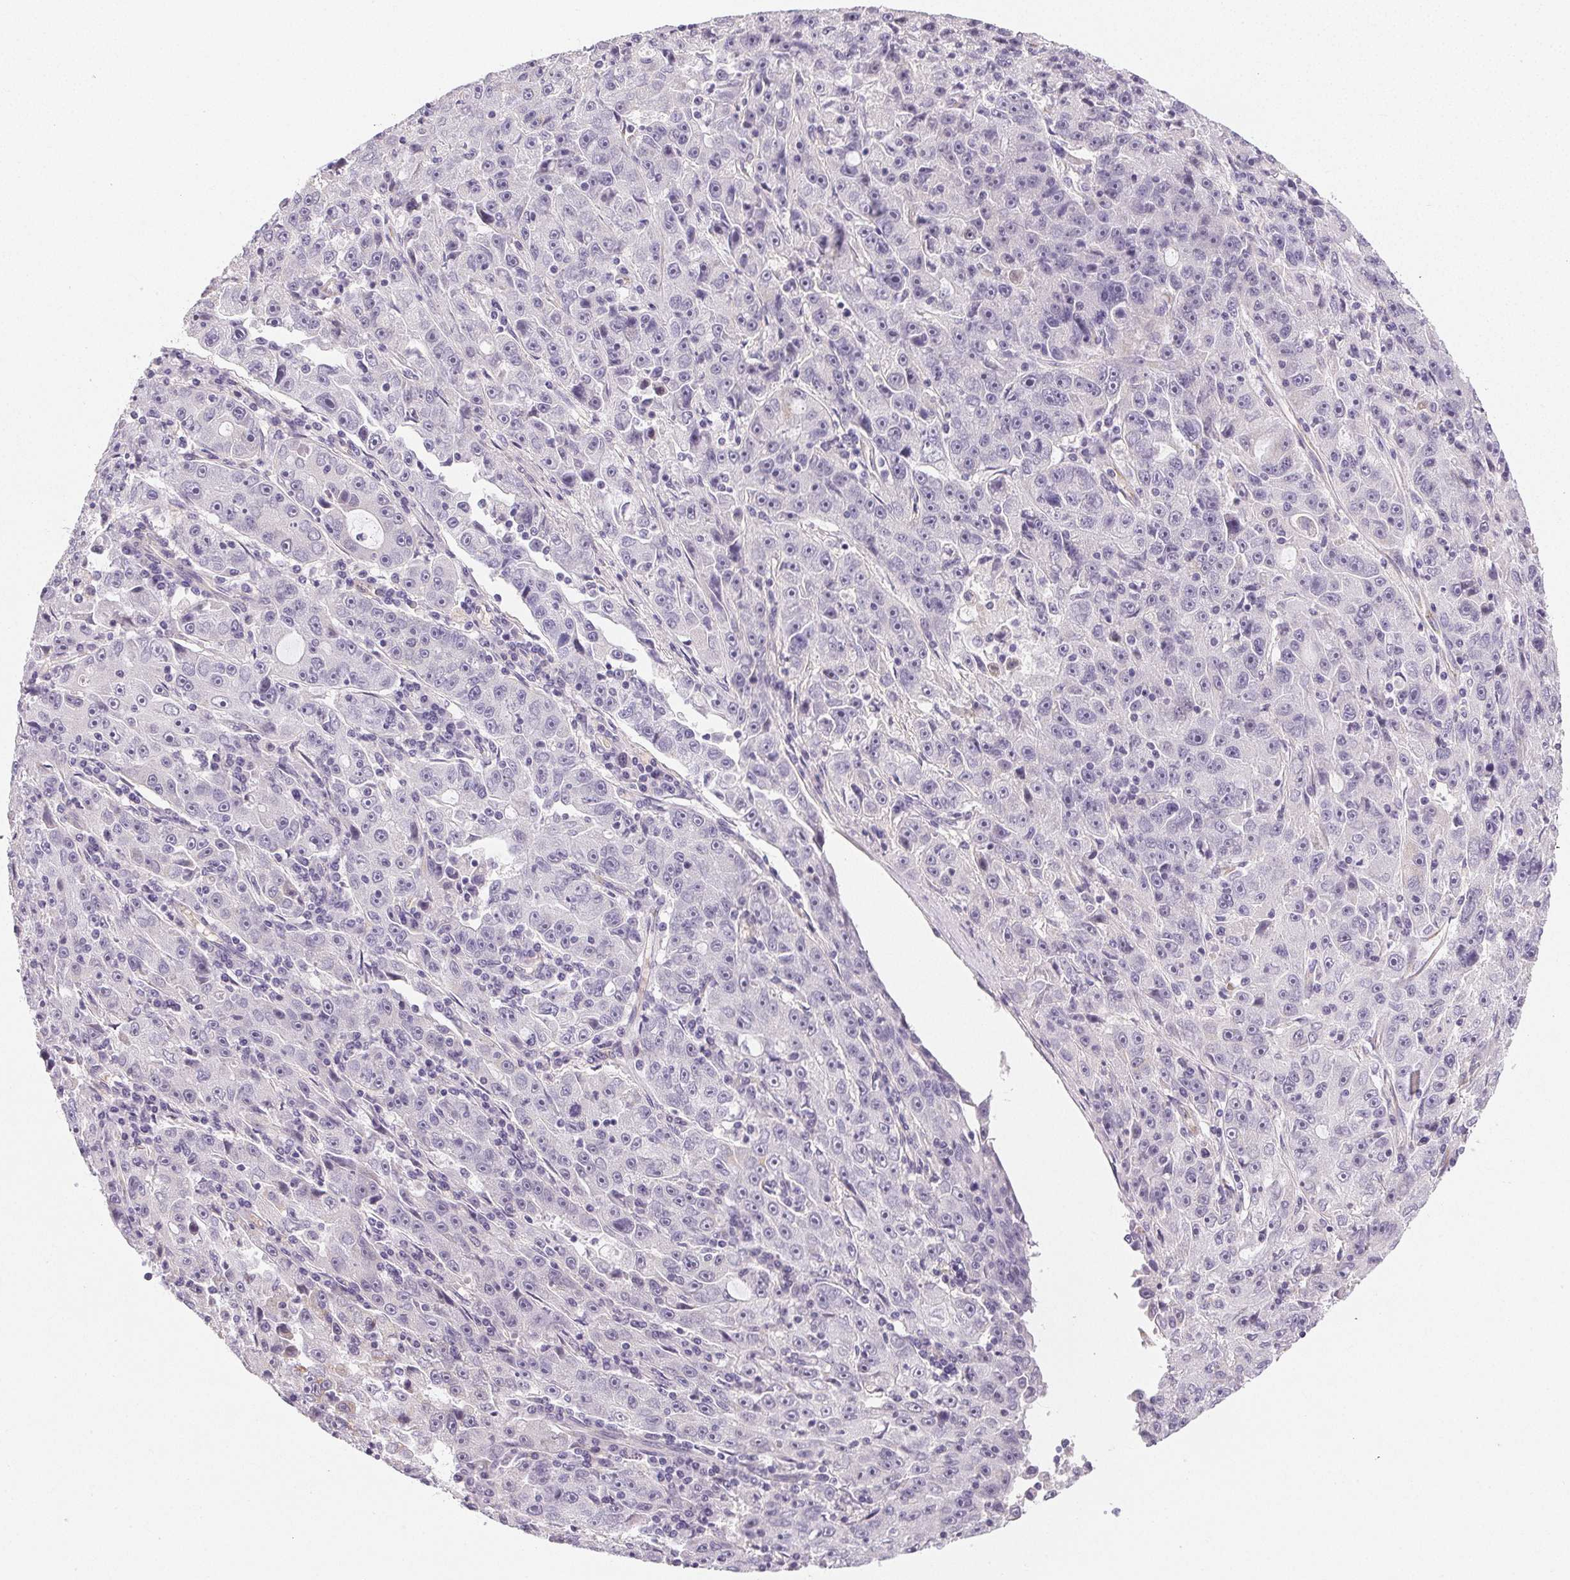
{"staining": {"intensity": "negative", "quantity": "none", "location": "none"}, "tissue": "lung cancer", "cell_type": "Tumor cells", "image_type": "cancer", "snomed": [{"axis": "morphology", "description": "Normal morphology"}, {"axis": "morphology", "description": "Adenocarcinoma, NOS"}, {"axis": "topography", "description": "Lymph node"}, {"axis": "topography", "description": "Lung"}], "caption": "Lung cancer was stained to show a protein in brown. There is no significant positivity in tumor cells.", "gene": "SMYD1", "patient": {"sex": "female", "age": 57}}